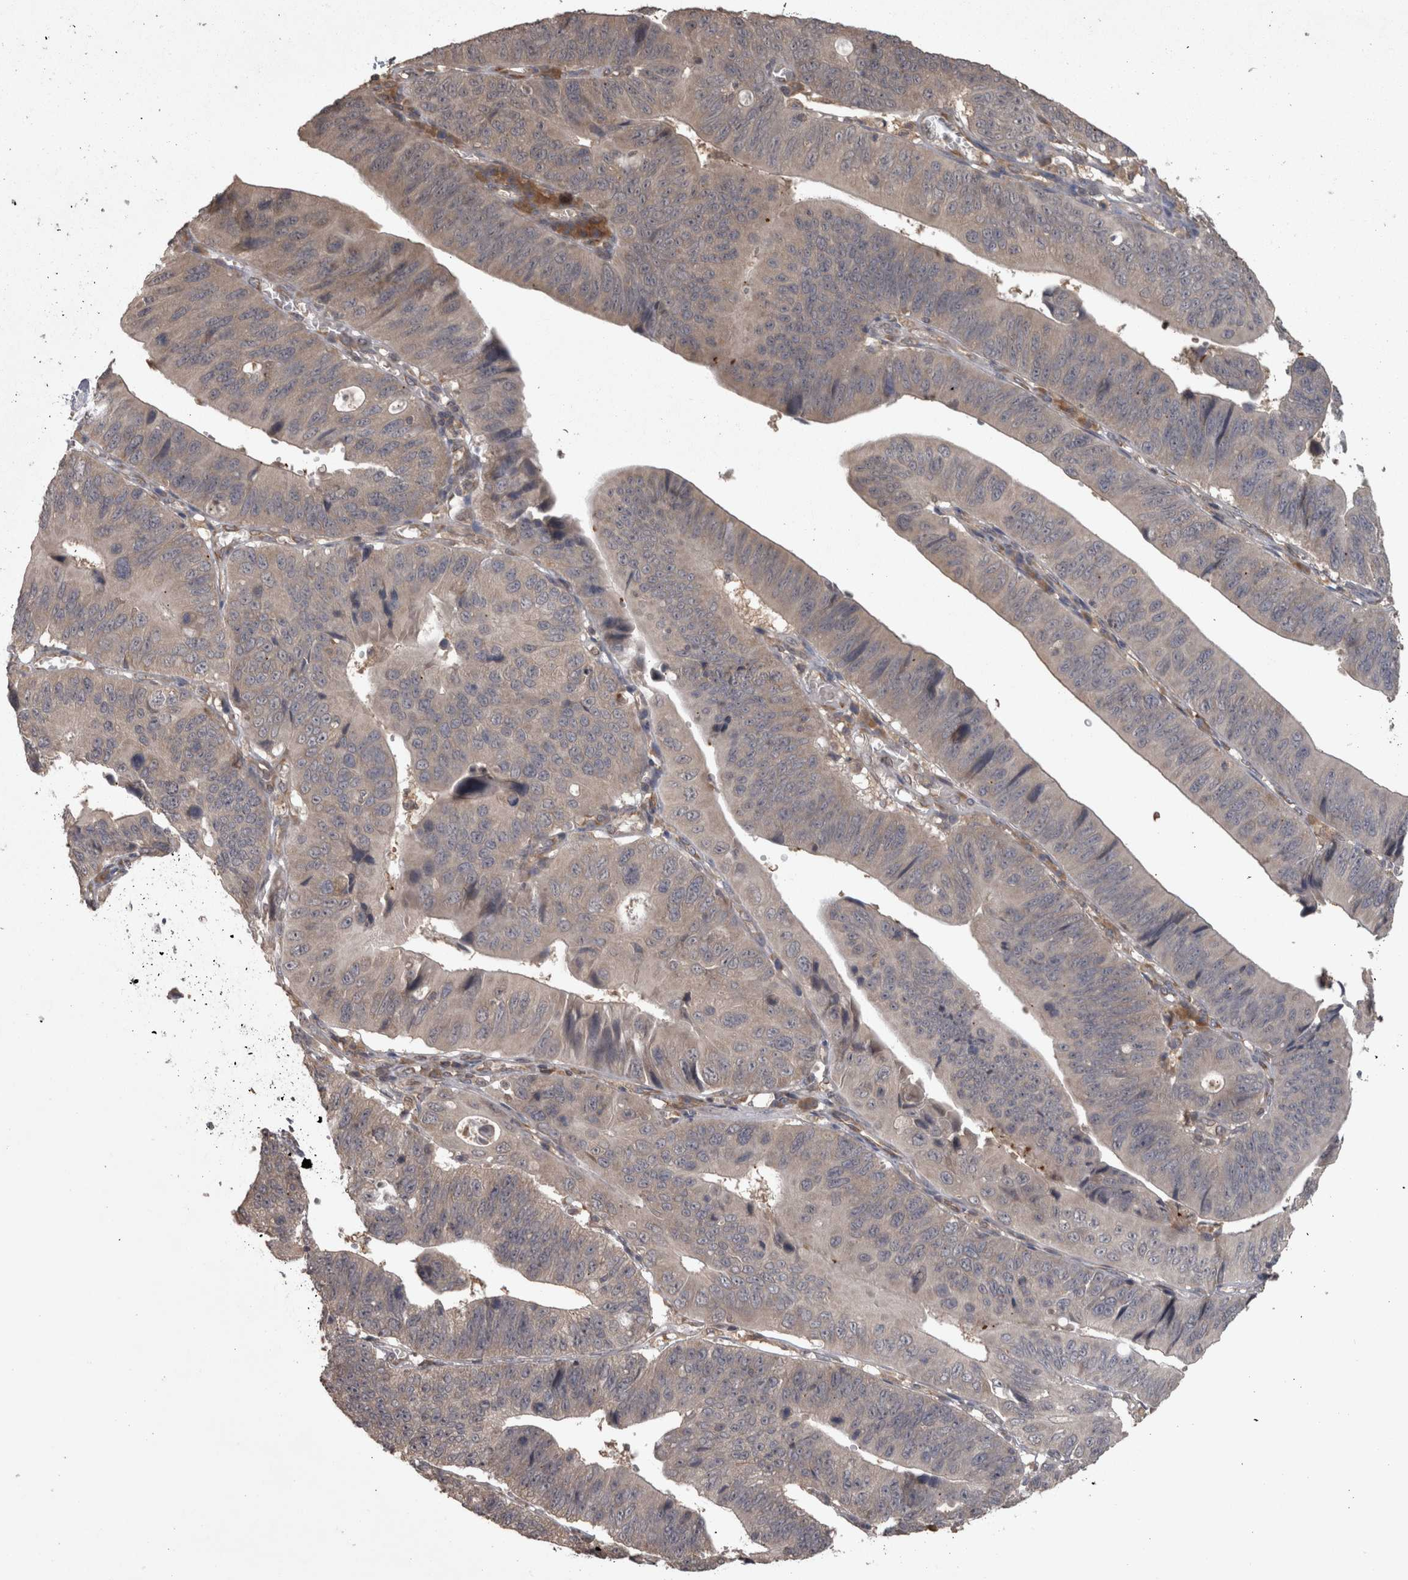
{"staining": {"intensity": "weak", "quantity": "<25%", "location": "cytoplasmic/membranous"}, "tissue": "stomach cancer", "cell_type": "Tumor cells", "image_type": "cancer", "snomed": [{"axis": "morphology", "description": "Adenocarcinoma, NOS"}, {"axis": "topography", "description": "Stomach"}], "caption": "A photomicrograph of human stomach cancer is negative for staining in tumor cells.", "gene": "MICU3", "patient": {"sex": "male", "age": 59}}